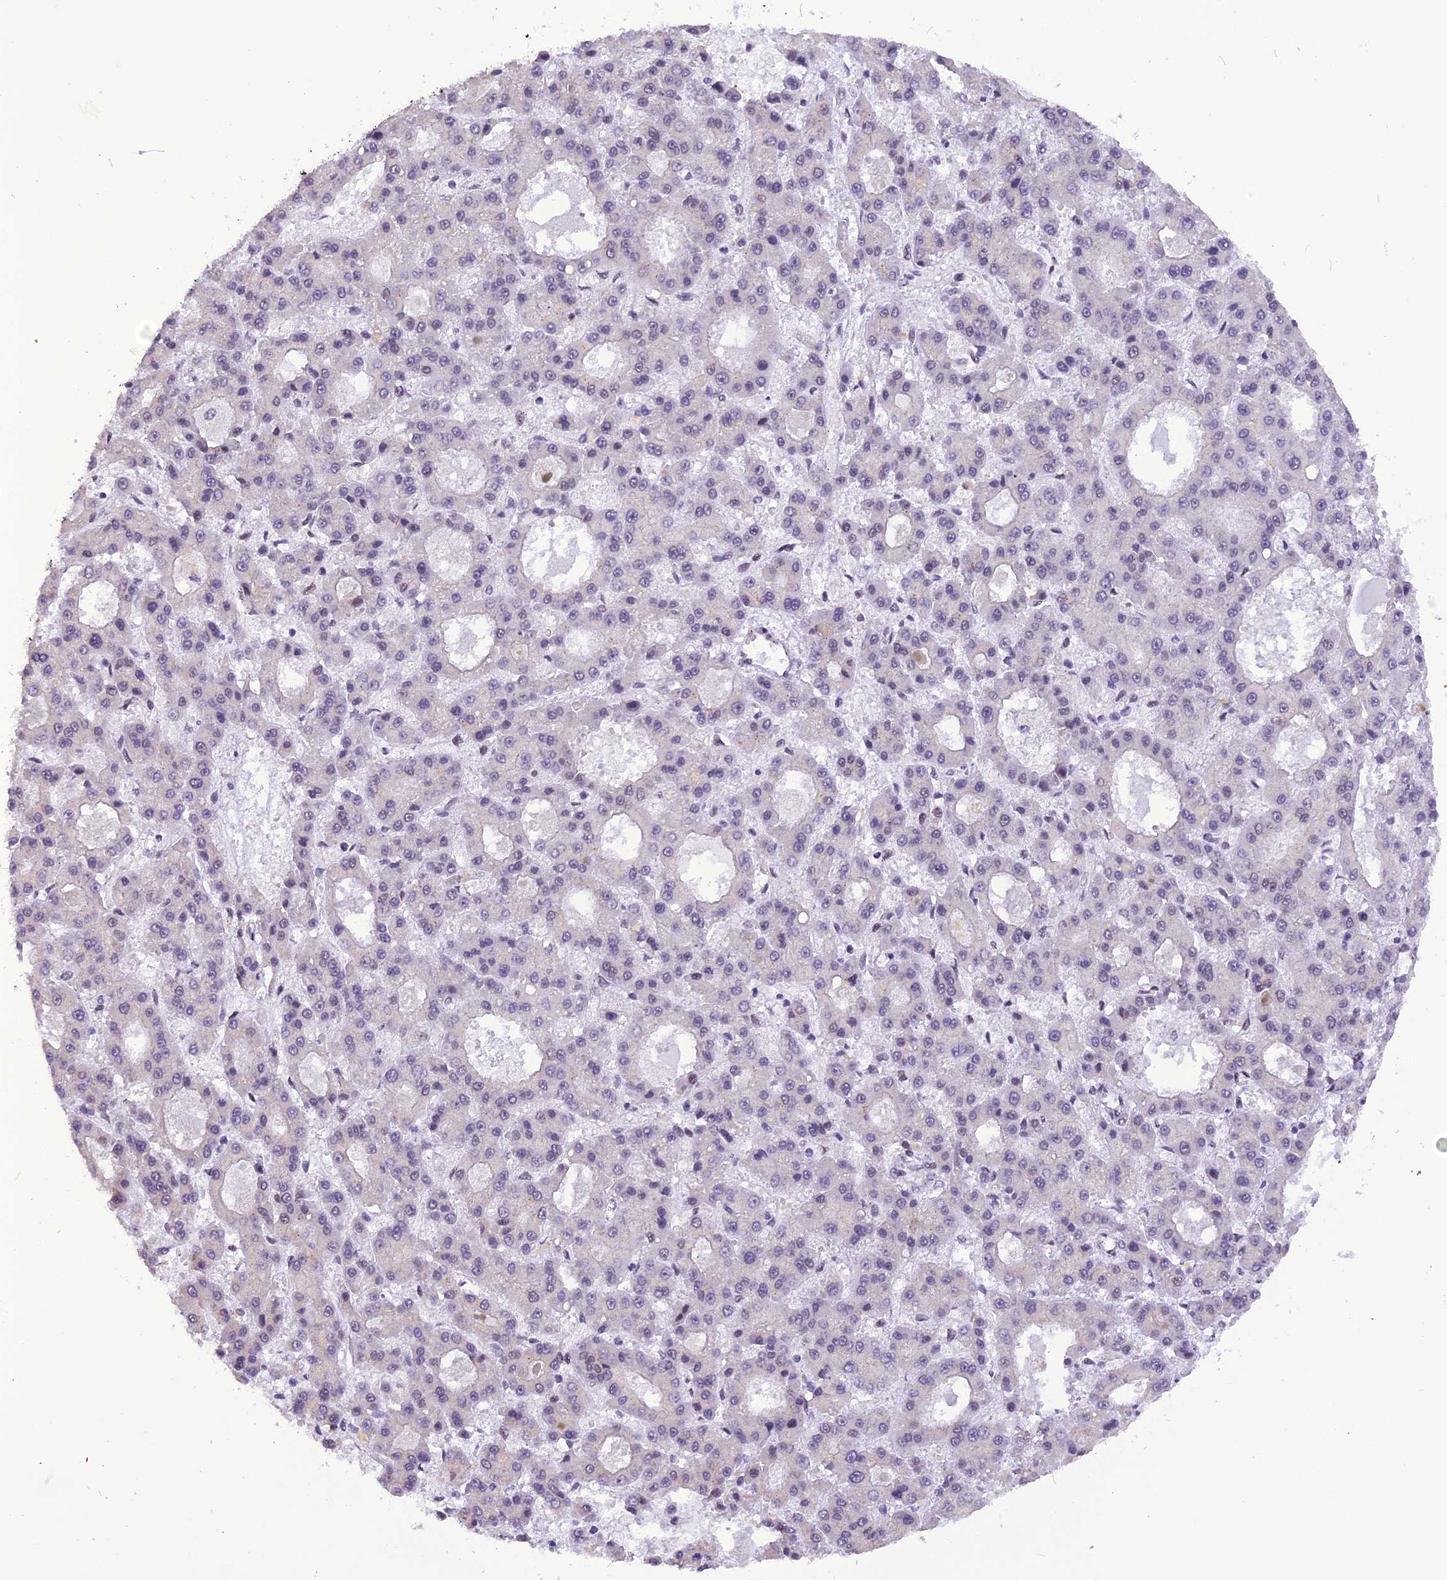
{"staining": {"intensity": "negative", "quantity": "none", "location": "none"}, "tissue": "liver cancer", "cell_type": "Tumor cells", "image_type": "cancer", "snomed": [{"axis": "morphology", "description": "Carcinoma, Hepatocellular, NOS"}, {"axis": "topography", "description": "Liver"}], "caption": "IHC histopathology image of neoplastic tissue: human hepatocellular carcinoma (liver) stained with DAB demonstrates no significant protein staining in tumor cells.", "gene": "IRF2BP1", "patient": {"sex": "male", "age": 70}}